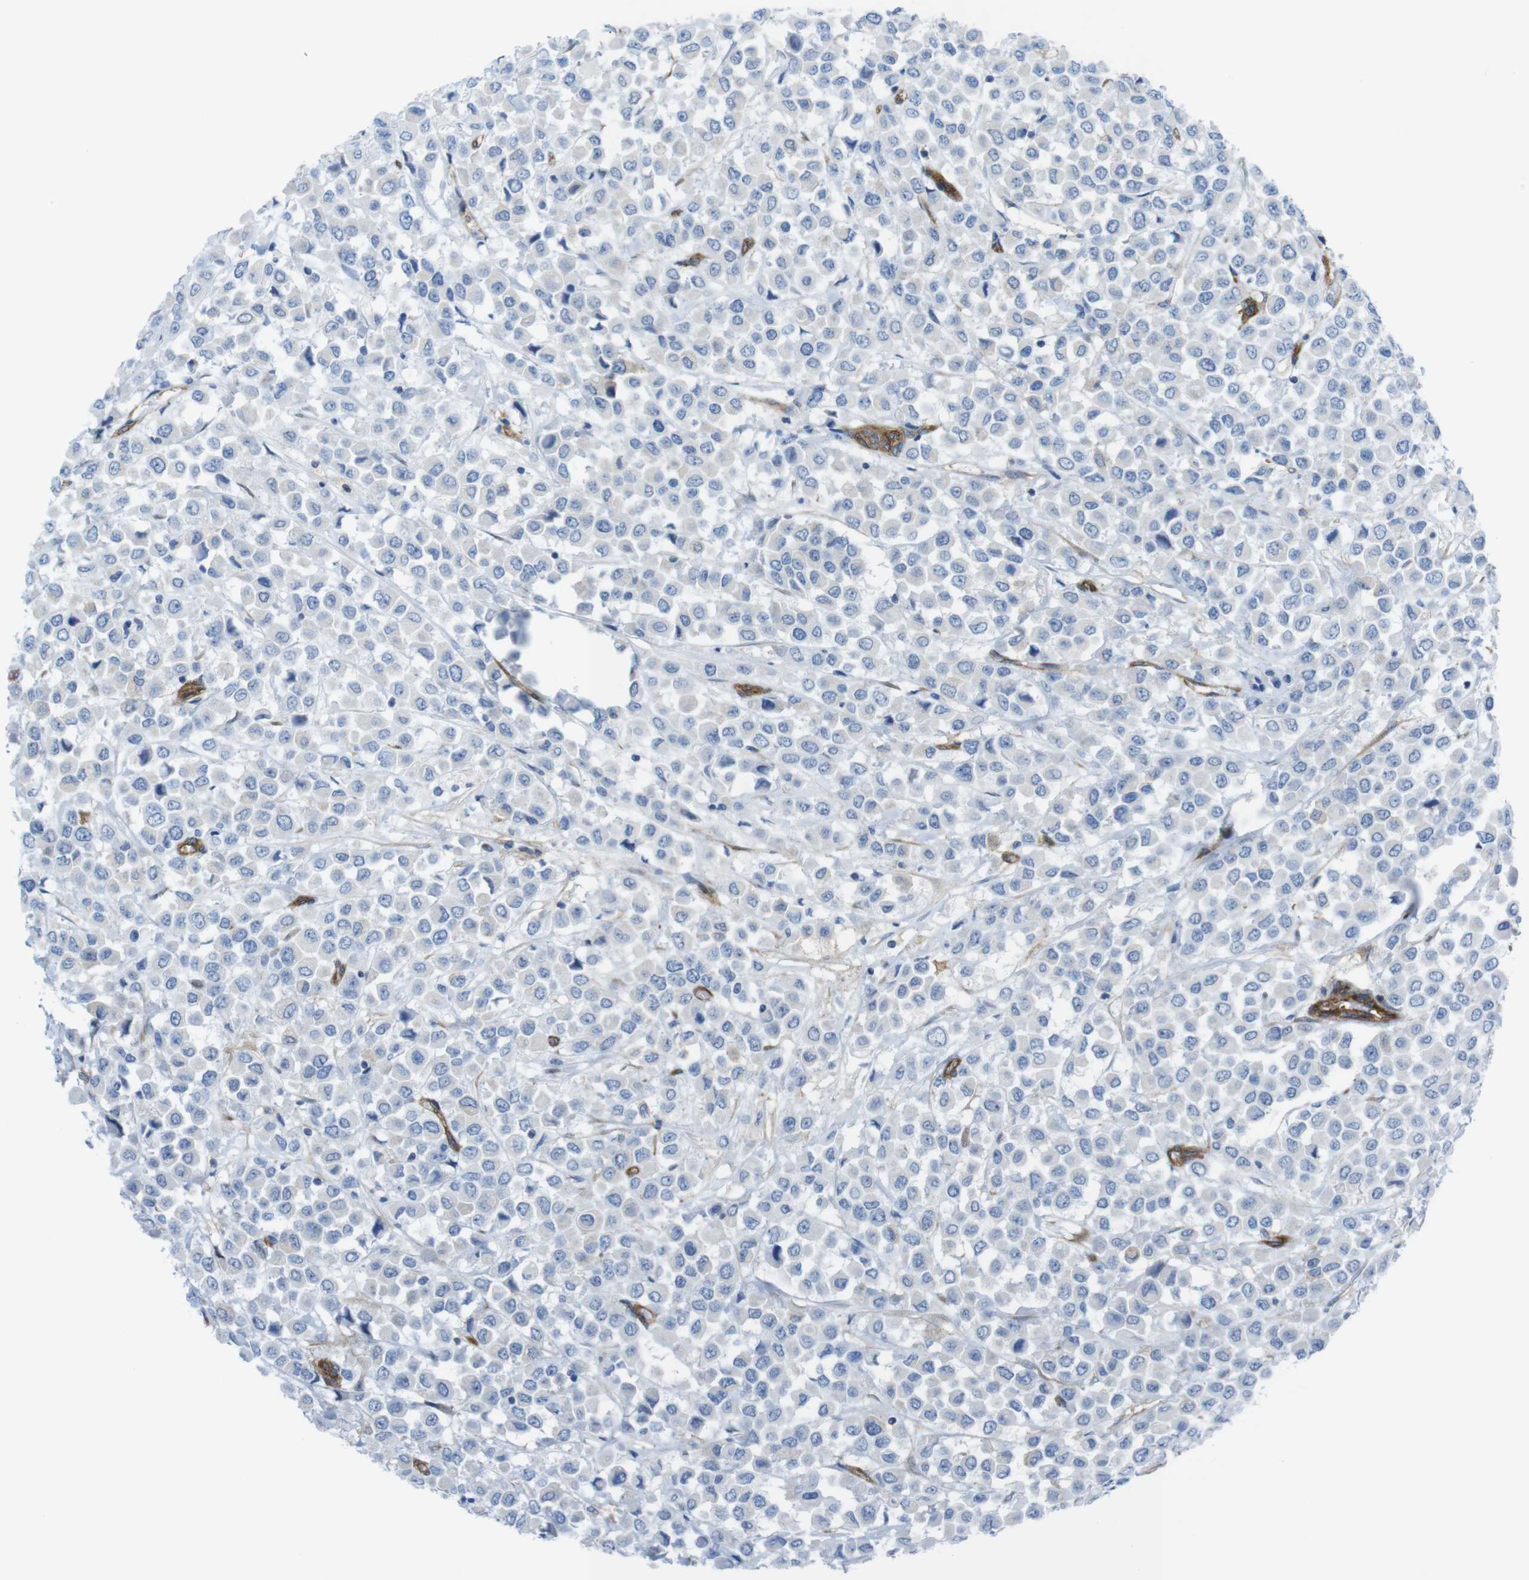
{"staining": {"intensity": "negative", "quantity": "none", "location": "none"}, "tissue": "breast cancer", "cell_type": "Tumor cells", "image_type": "cancer", "snomed": [{"axis": "morphology", "description": "Duct carcinoma"}, {"axis": "topography", "description": "Breast"}], "caption": "A histopathology image of human breast infiltrating ductal carcinoma is negative for staining in tumor cells.", "gene": "DIAPH2", "patient": {"sex": "female", "age": 61}}